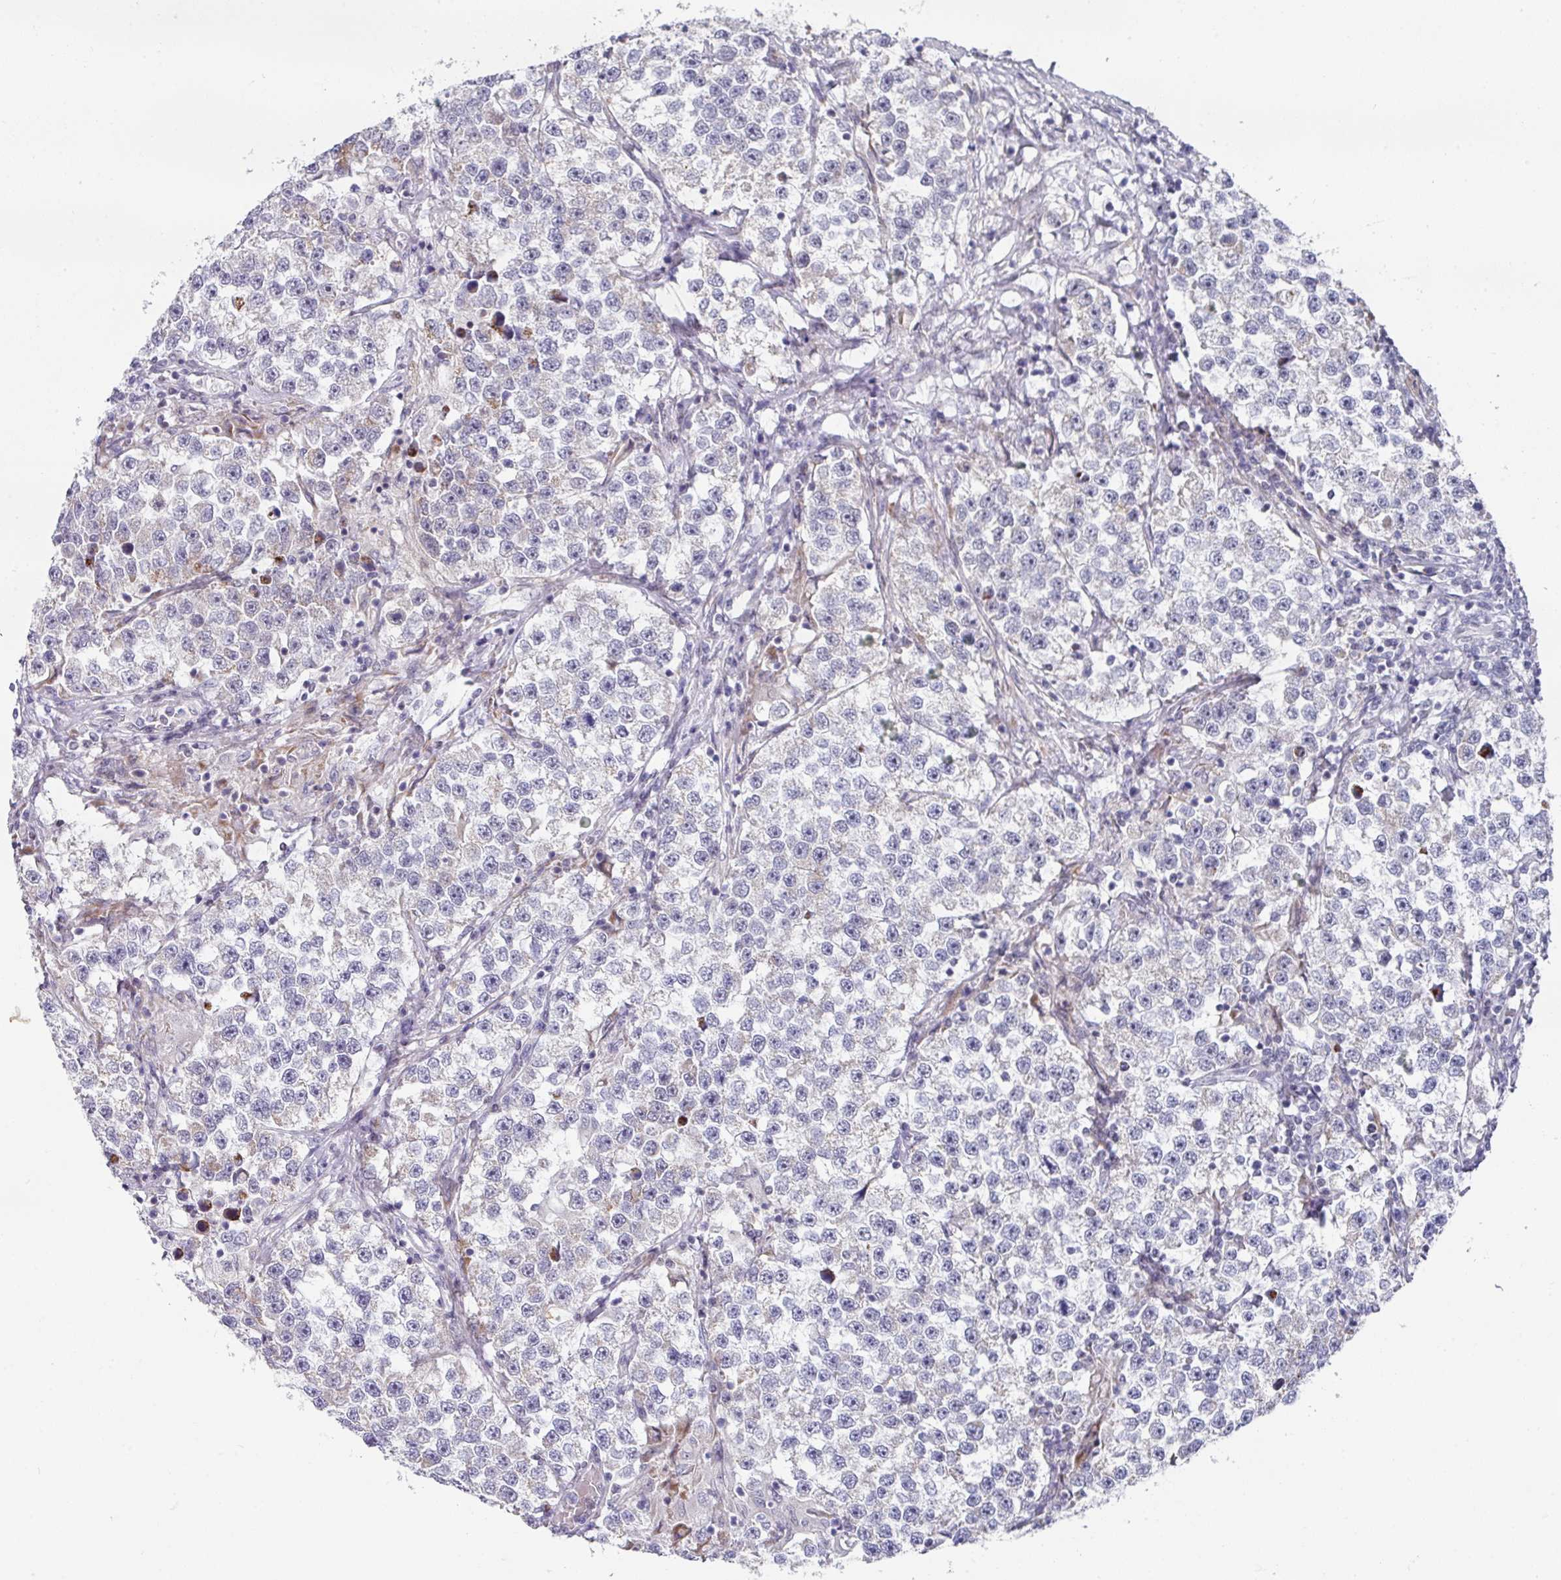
{"staining": {"intensity": "negative", "quantity": "none", "location": "none"}, "tissue": "testis cancer", "cell_type": "Tumor cells", "image_type": "cancer", "snomed": [{"axis": "morphology", "description": "Seminoma, NOS"}, {"axis": "topography", "description": "Testis"}], "caption": "High power microscopy micrograph of an immunohistochemistry image of seminoma (testis), revealing no significant staining in tumor cells. (DAB immunohistochemistry visualized using brightfield microscopy, high magnification).", "gene": "CBX7", "patient": {"sex": "male", "age": 46}}